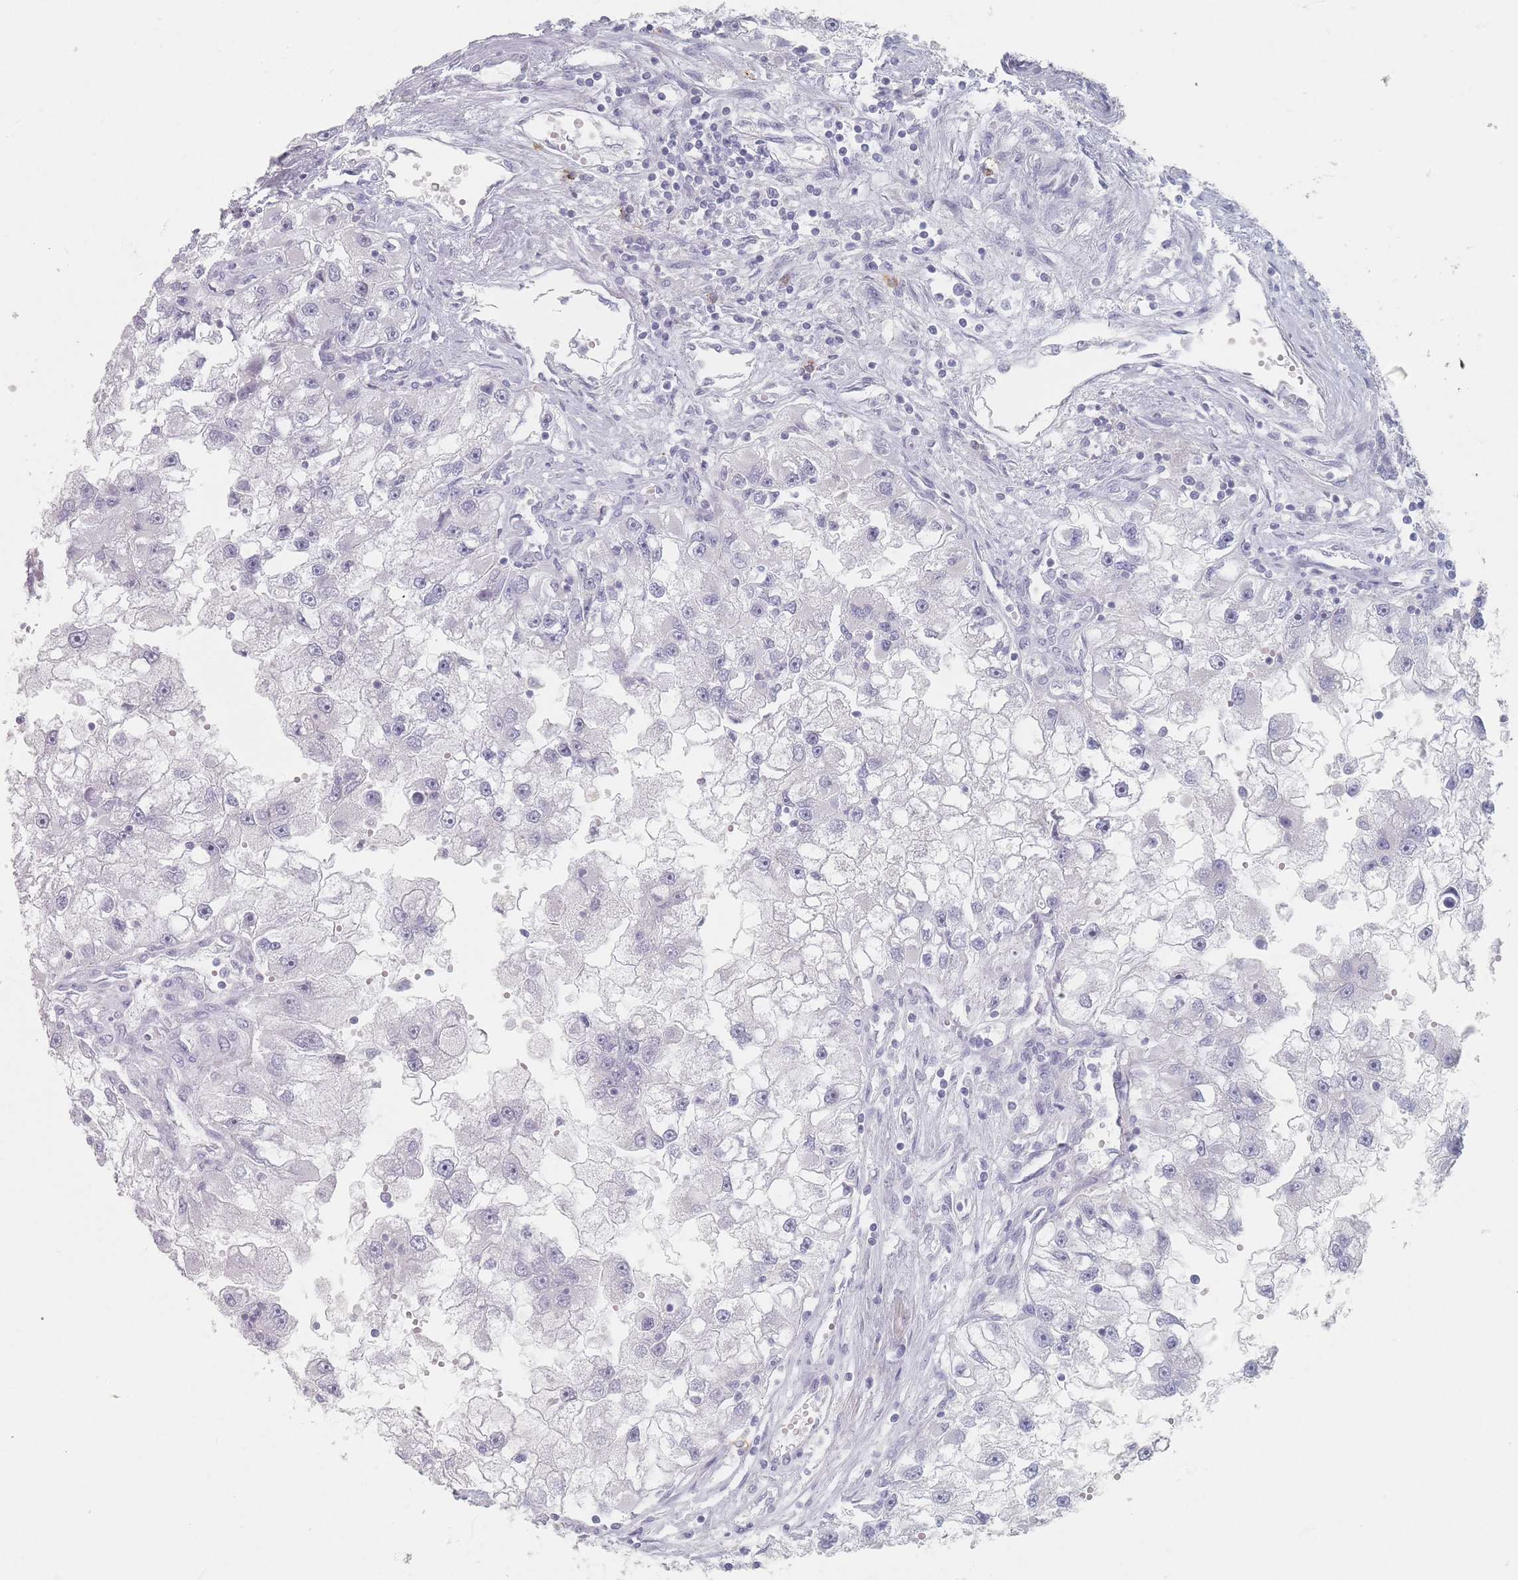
{"staining": {"intensity": "negative", "quantity": "none", "location": "none"}, "tissue": "renal cancer", "cell_type": "Tumor cells", "image_type": "cancer", "snomed": [{"axis": "morphology", "description": "Adenocarcinoma, NOS"}, {"axis": "topography", "description": "Kidney"}], "caption": "DAB (3,3'-diaminobenzidine) immunohistochemical staining of renal adenocarcinoma exhibits no significant expression in tumor cells.", "gene": "CD37", "patient": {"sex": "male", "age": 63}}